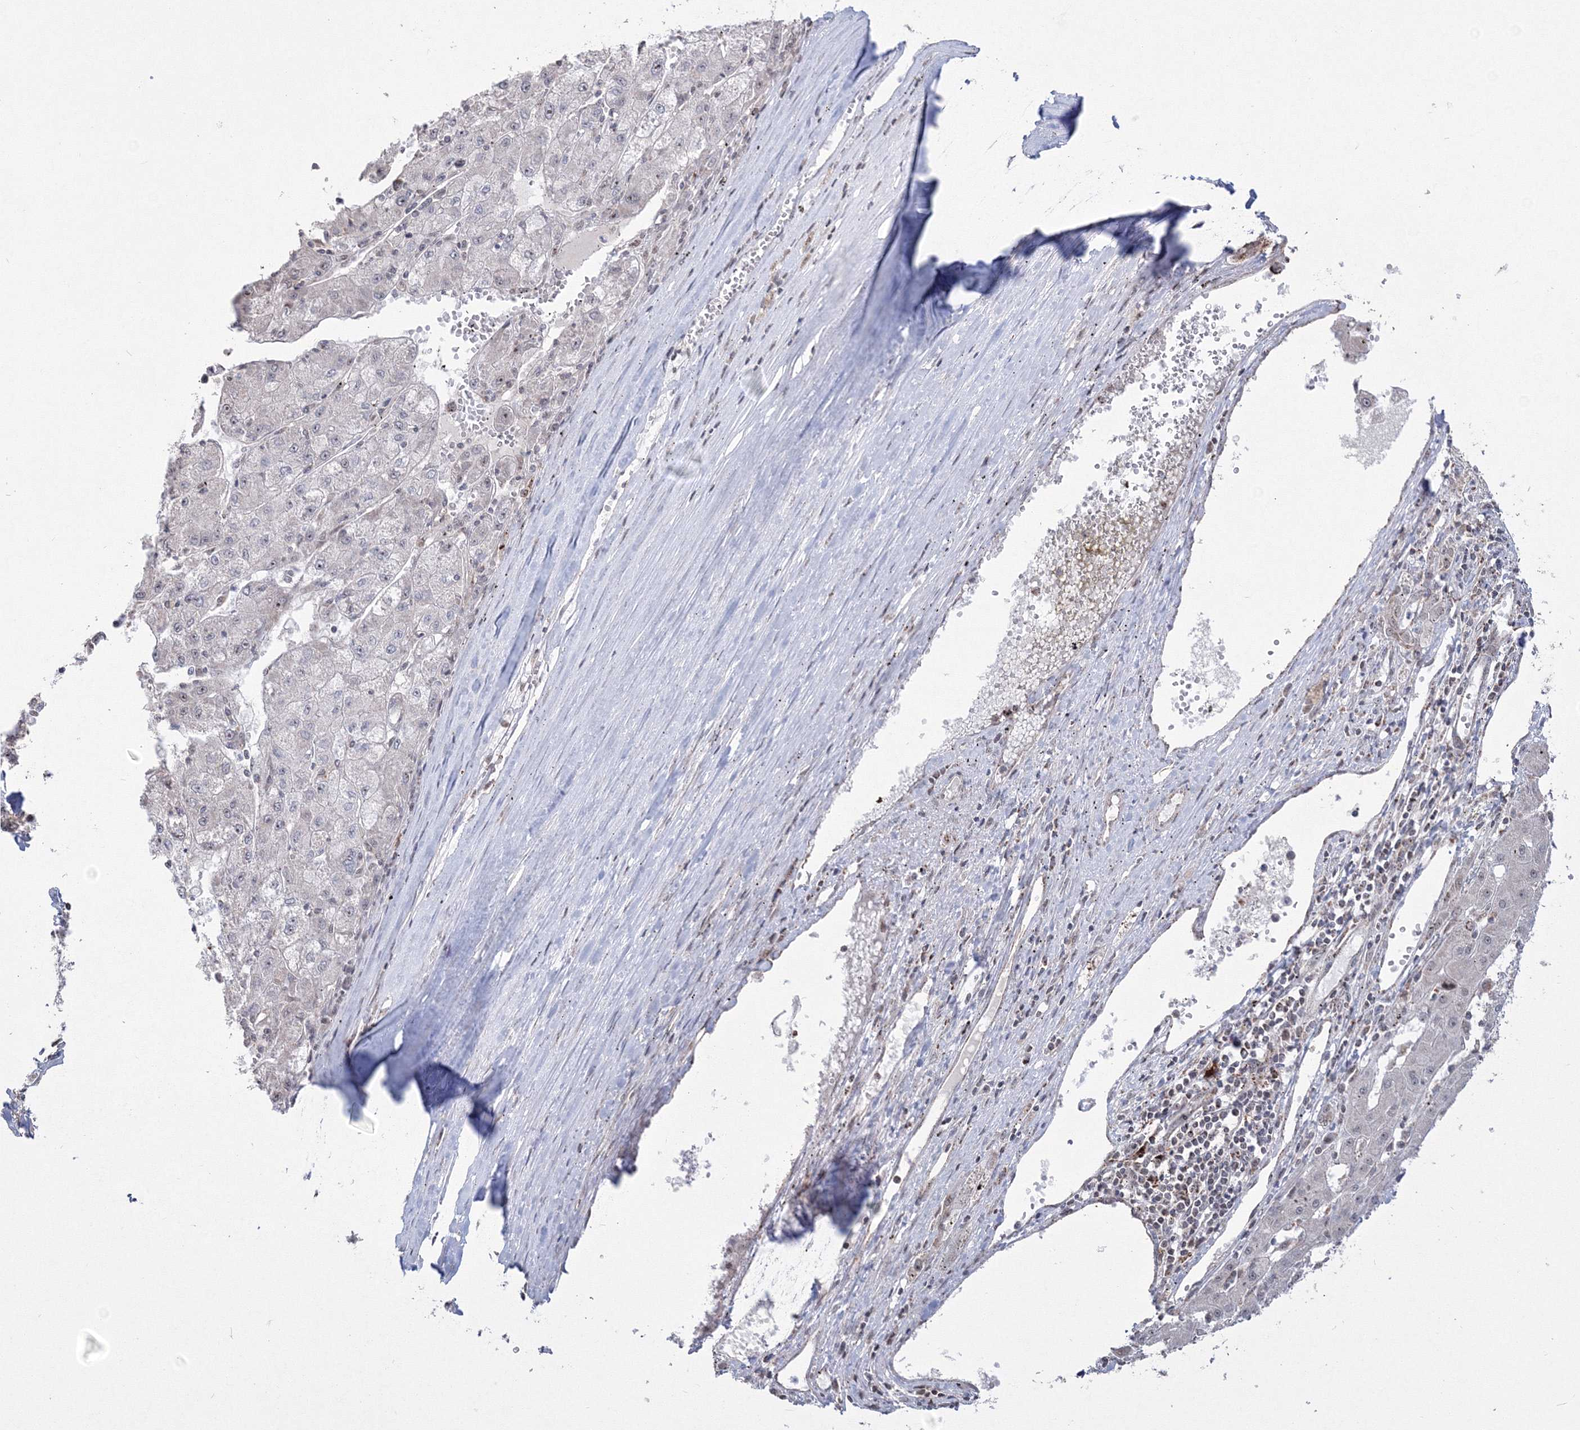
{"staining": {"intensity": "weak", "quantity": "<25%", "location": "nuclear"}, "tissue": "liver cancer", "cell_type": "Tumor cells", "image_type": "cancer", "snomed": [{"axis": "morphology", "description": "Carcinoma, Hepatocellular, NOS"}, {"axis": "topography", "description": "Liver"}], "caption": "Immunohistochemistry photomicrograph of hepatocellular carcinoma (liver) stained for a protein (brown), which reveals no staining in tumor cells.", "gene": "GRSF1", "patient": {"sex": "male", "age": 72}}